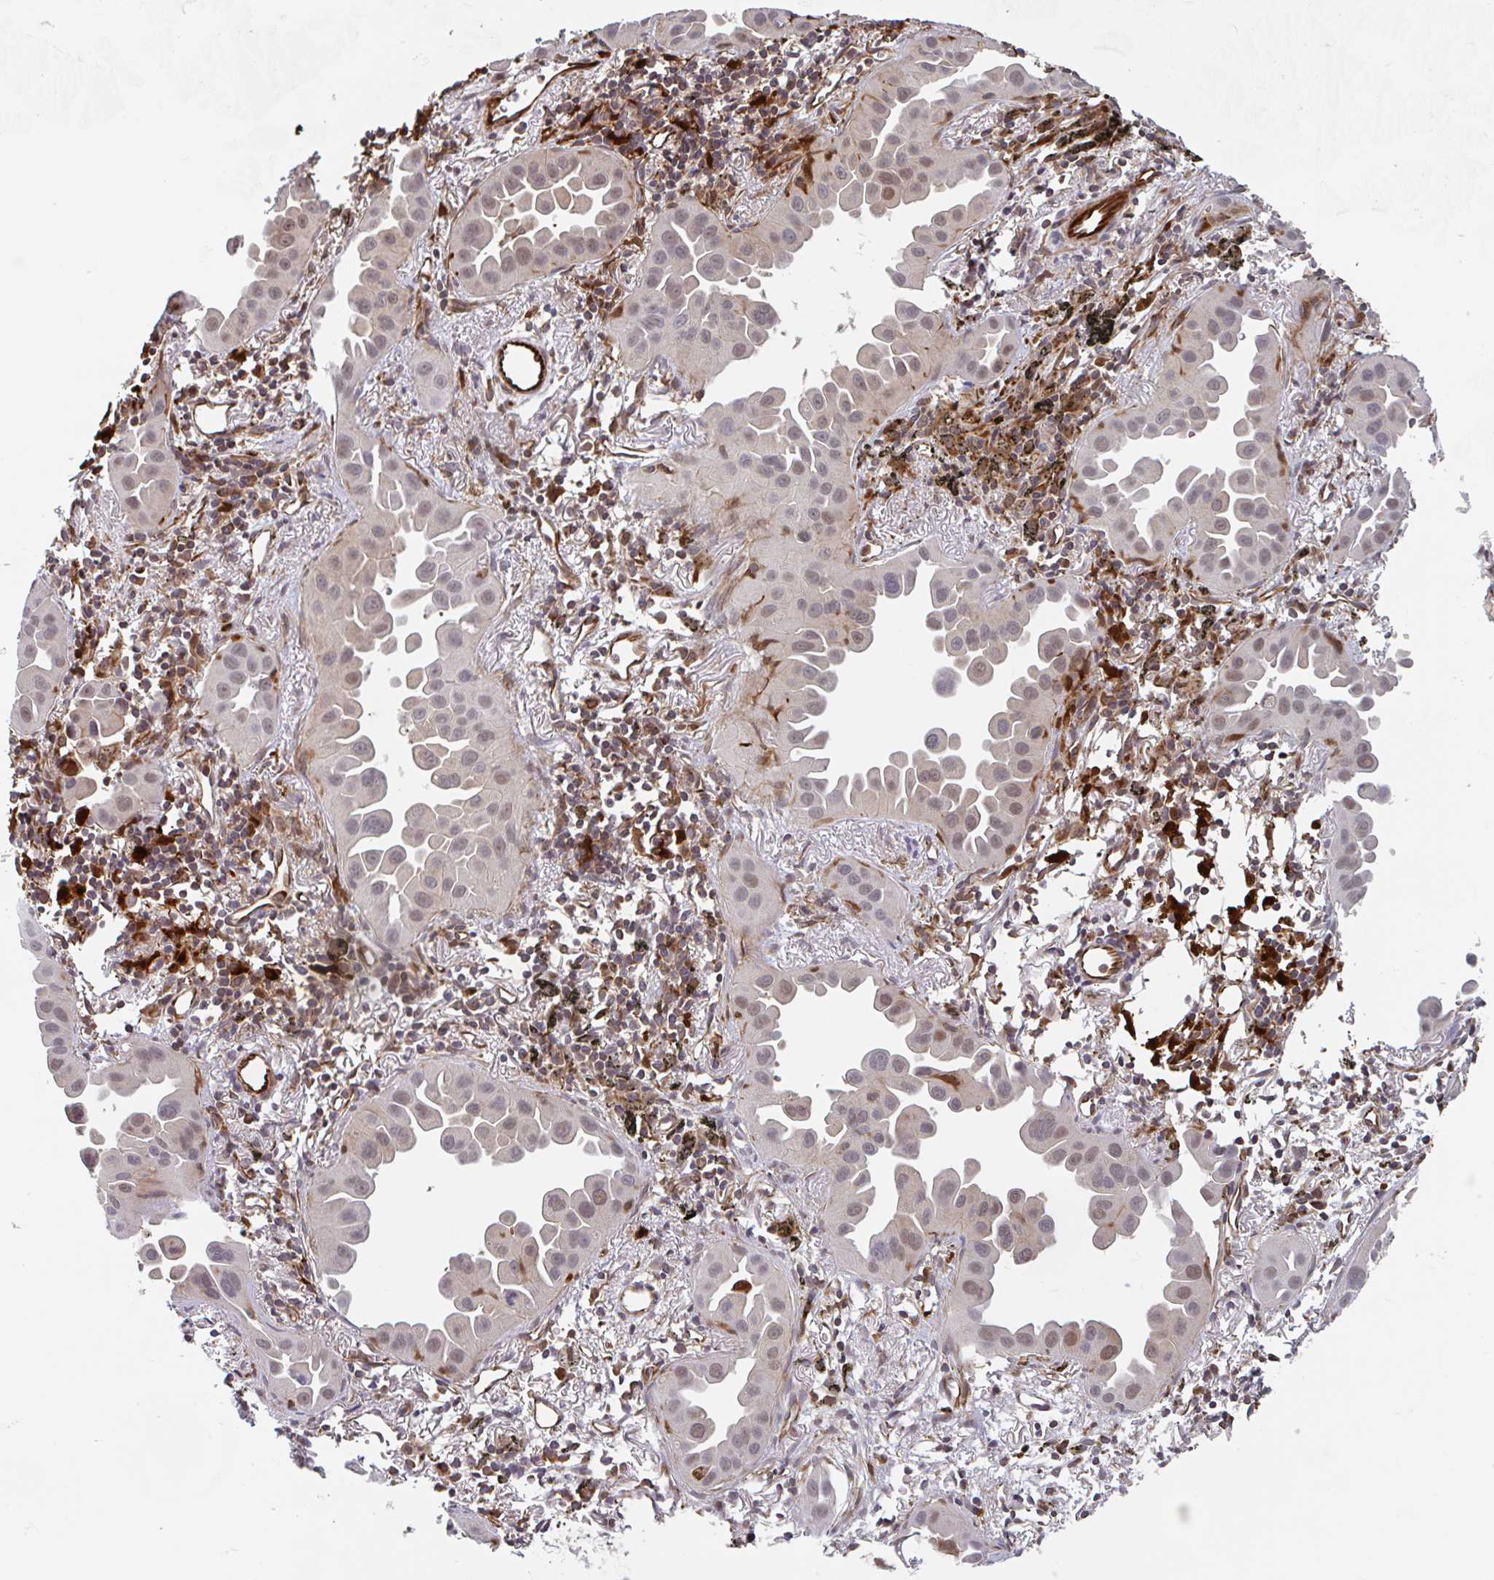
{"staining": {"intensity": "weak", "quantity": ">75%", "location": "nuclear"}, "tissue": "lung cancer", "cell_type": "Tumor cells", "image_type": "cancer", "snomed": [{"axis": "morphology", "description": "Adenocarcinoma, NOS"}, {"axis": "topography", "description": "Lung"}], "caption": "Lung cancer (adenocarcinoma) stained with a brown dye shows weak nuclear positive staining in approximately >75% of tumor cells.", "gene": "NUB1", "patient": {"sex": "male", "age": 68}}